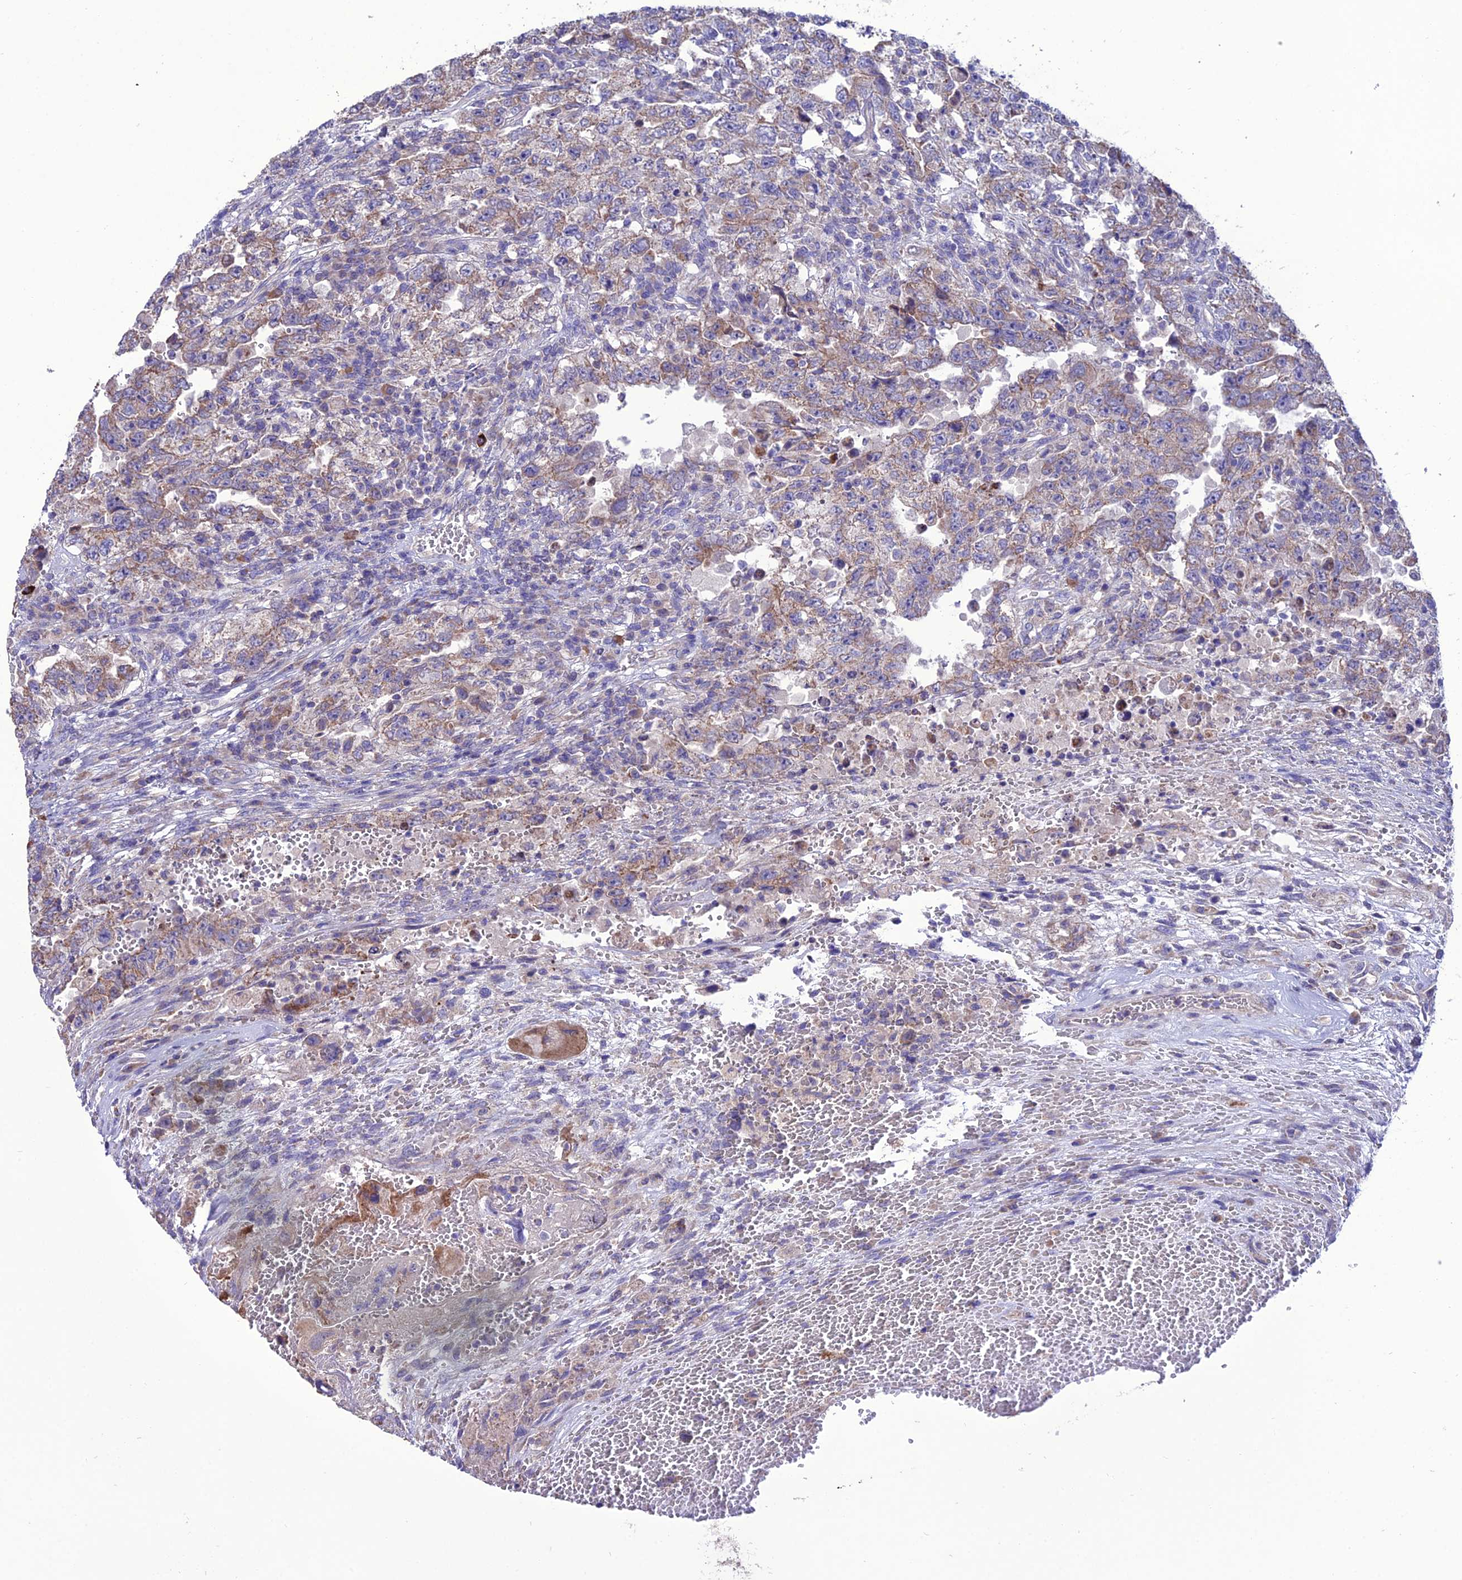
{"staining": {"intensity": "moderate", "quantity": "25%-75%", "location": "cytoplasmic/membranous"}, "tissue": "testis cancer", "cell_type": "Tumor cells", "image_type": "cancer", "snomed": [{"axis": "morphology", "description": "Carcinoma, Embryonal, NOS"}, {"axis": "topography", "description": "Testis"}], "caption": "Immunohistochemical staining of human testis embryonal carcinoma reveals moderate cytoplasmic/membranous protein expression in approximately 25%-75% of tumor cells. Using DAB (3,3'-diaminobenzidine) (brown) and hematoxylin (blue) stains, captured at high magnification using brightfield microscopy.", "gene": "HOGA1", "patient": {"sex": "male", "age": 26}}